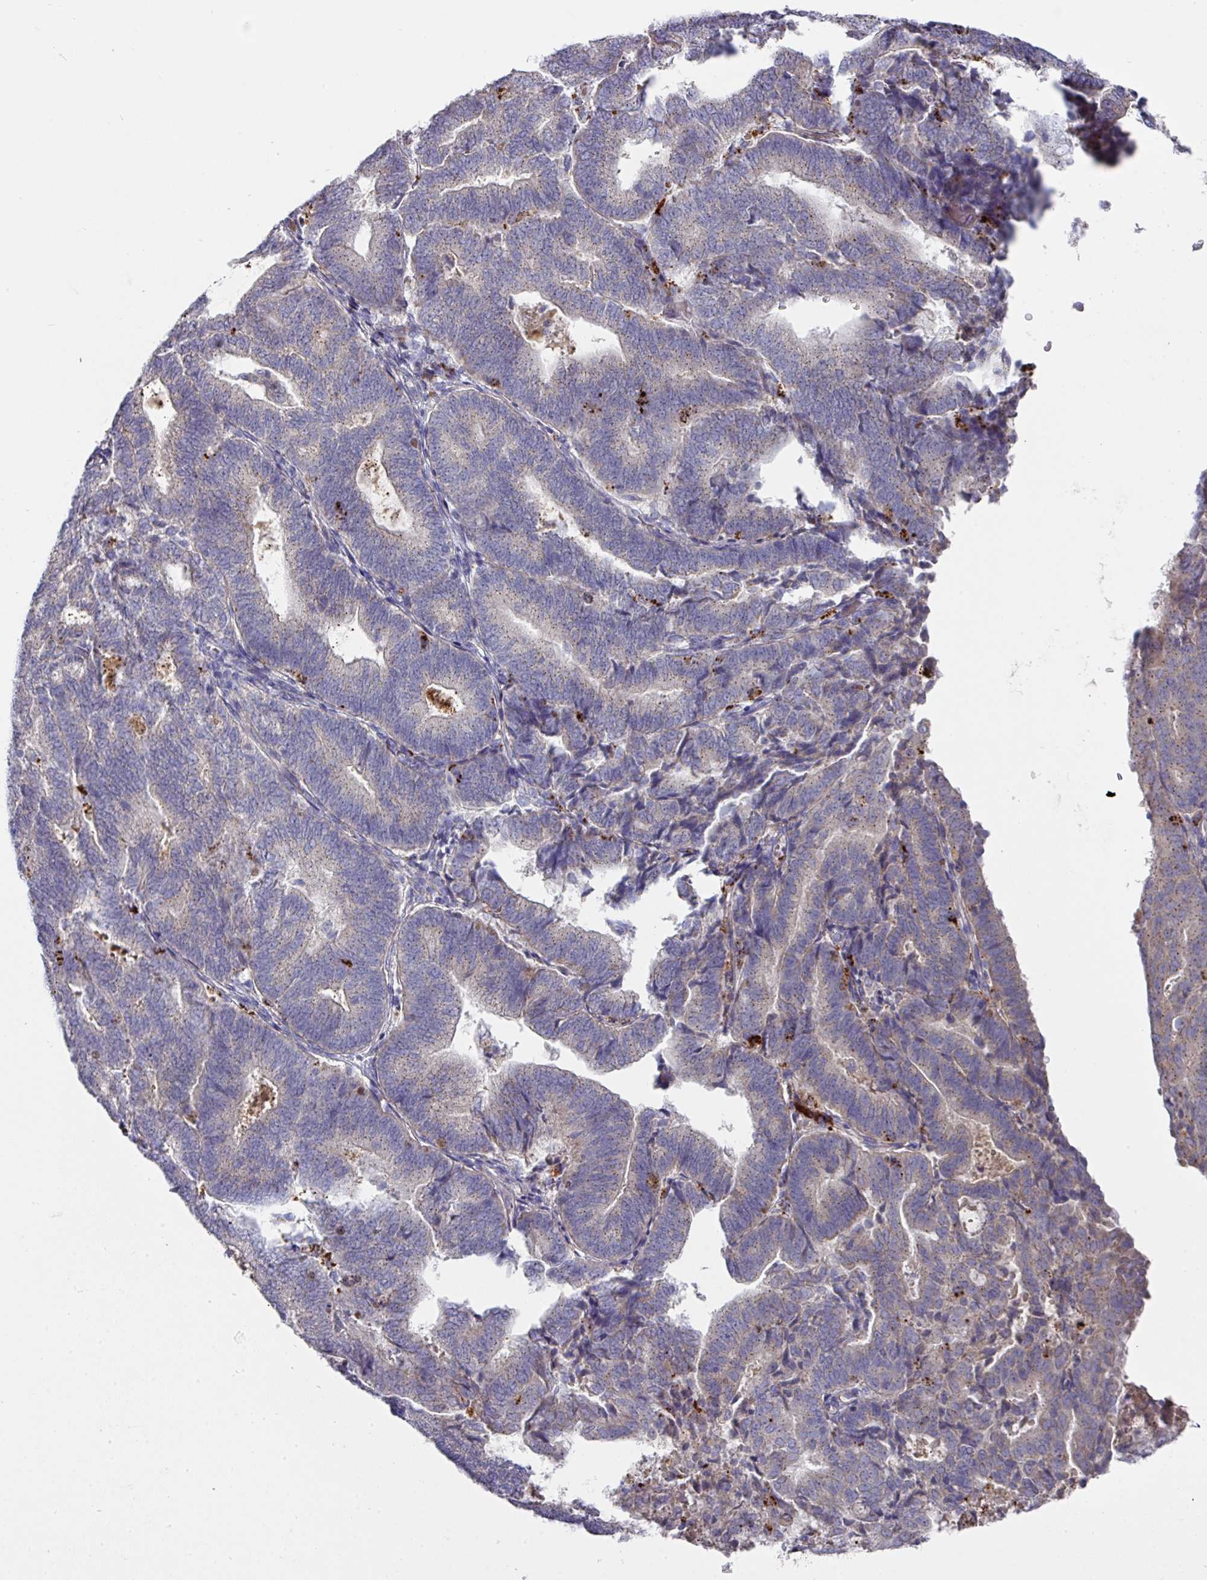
{"staining": {"intensity": "weak", "quantity": "25%-75%", "location": "cytoplasmic/membranous"}, "tissue": "endometrial cancer", "cell_type": "Tumor cells", "image_type": "cancer", "snomed": [{"axis": "morphology", "description": "Adenocarcinoma, NOS"}, {"axis": "topography", "description": "Endometrium"}], "caption": "This is an image of immunohistochemistry (IHC) staining of endometrial cancer, which shows weak positivity in the cytoplasmic/membranous of tumor cells.", "gene": "IL4R", "patient": {"sex": "female", "age": 70}}